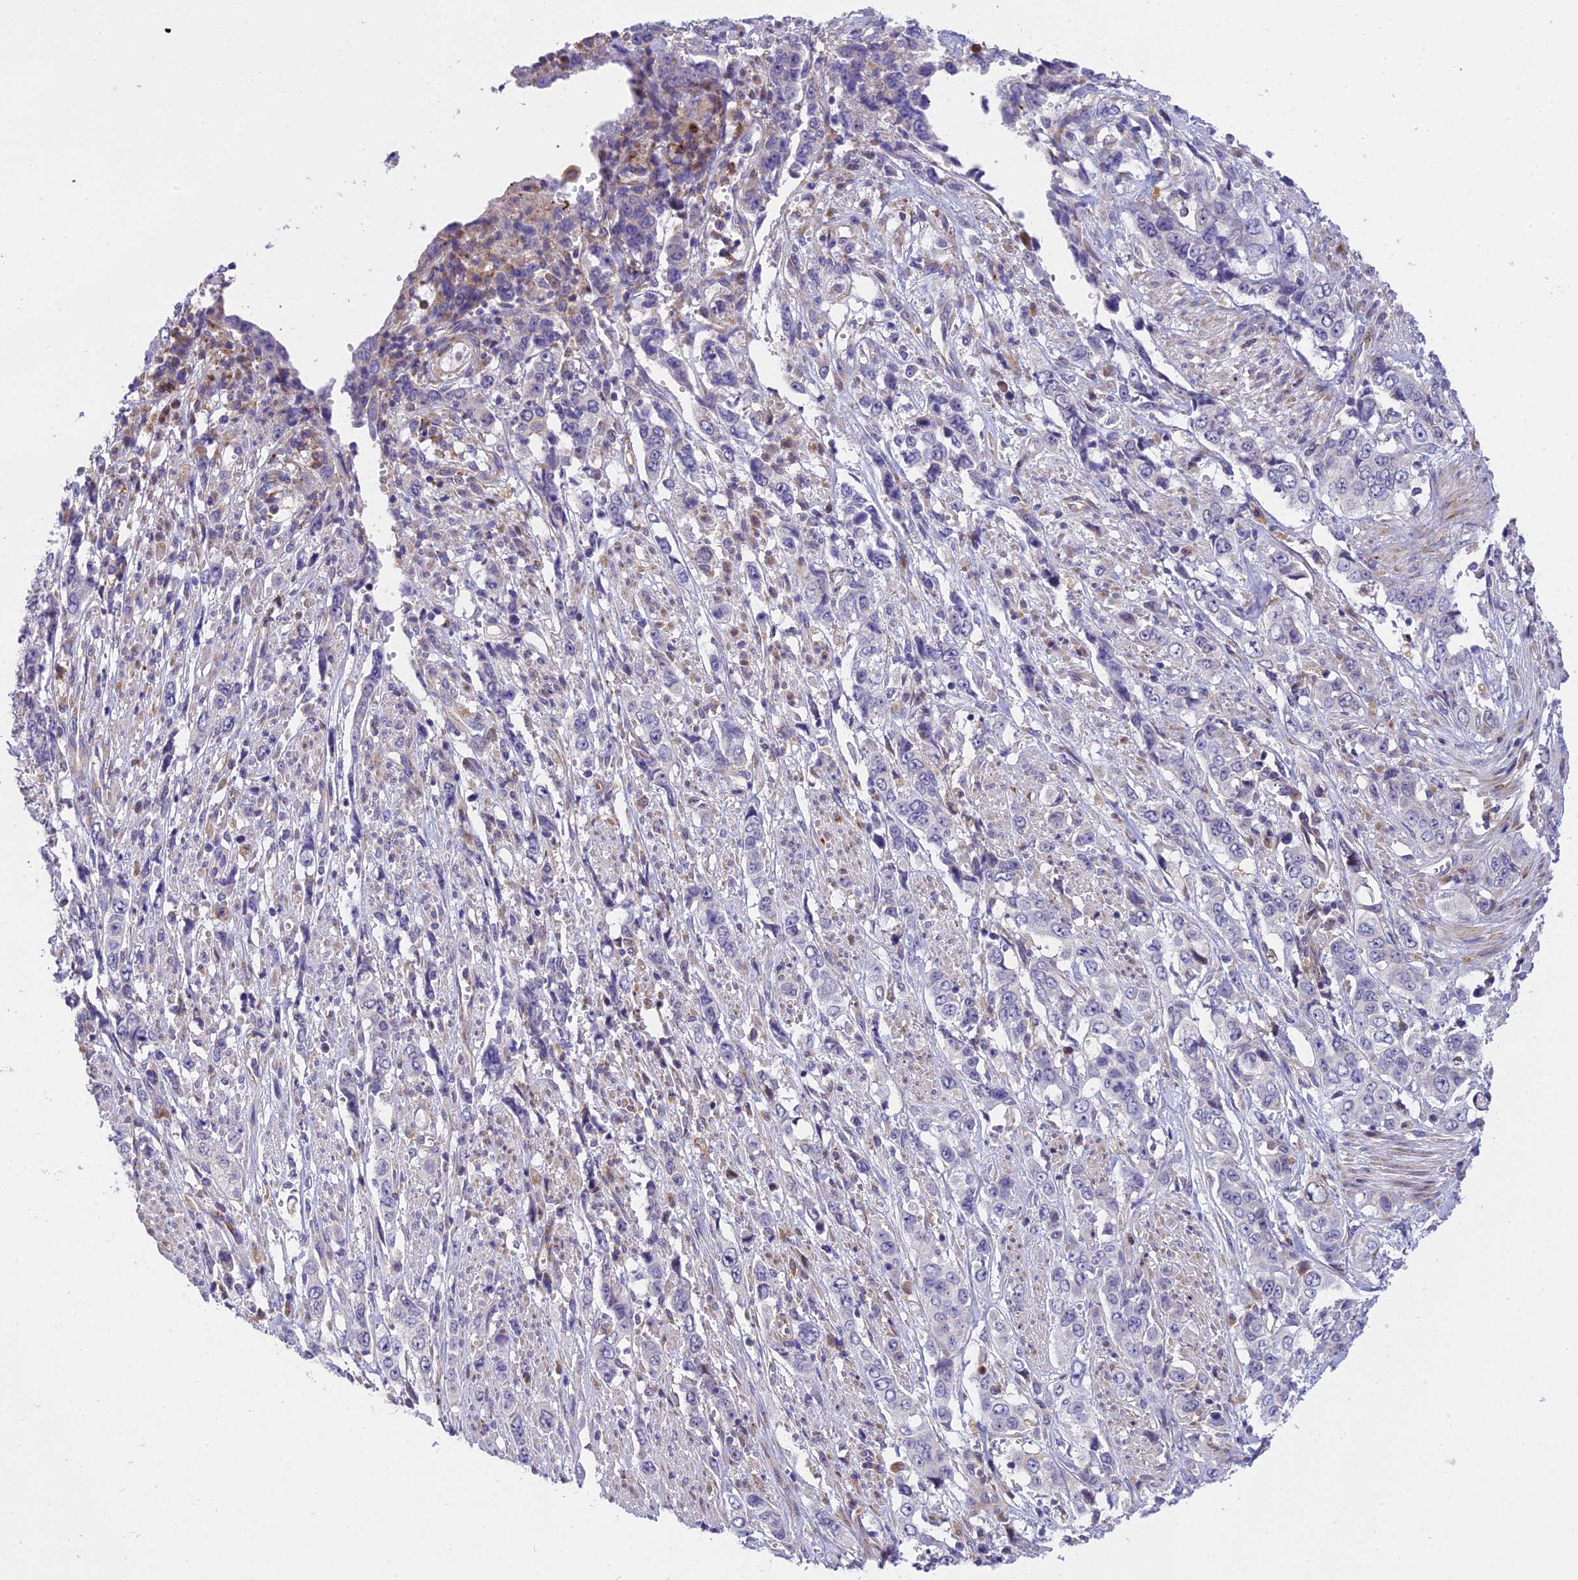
{"staining": {"intensity": "negative", "quantity": "none", "location": "none"}, "tissue": "stomach cancer", "cell_type": "Tumor cells", "image_type": "cancer", "snomed": [{"axis": "morphology", "description": "Adenocarcinoma, NOS"}, {"axis": "topography", "description": "Stomach, upper"}], "caption": "Immunohistochemical staining of stomach cancer displays no significant staining in tumor cells.", "gene": "CLCN7", "patient": {"sex": "male", "age": 62}}